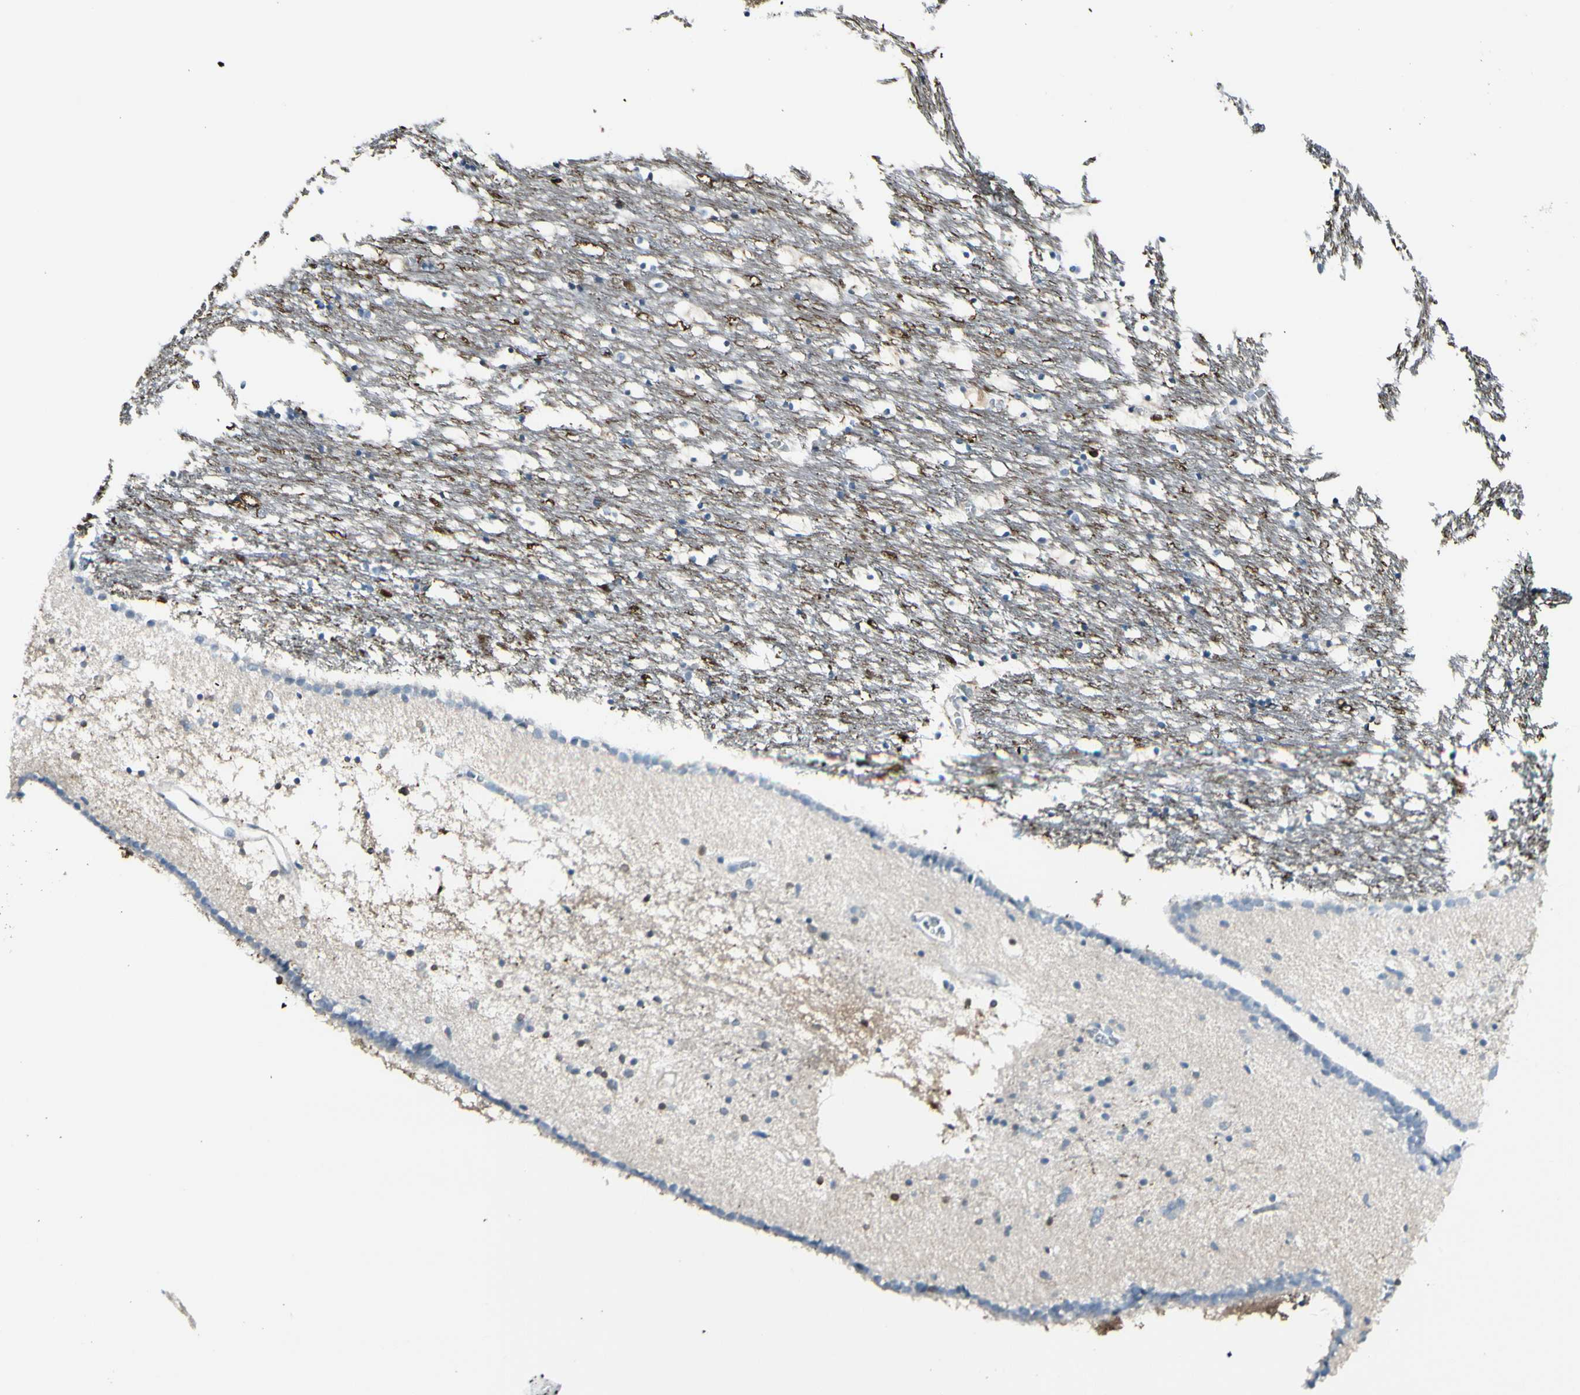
{"staining": {"intensity": "negative", "quantity": "none", "location": "none"}, "tissue": "caudate", "cell_type": "Glial cells", "image_type": "normal", "snomed": [{"axis": "morphology", "description": "Normal tissue, NOS"}, {"axis": "topography", "description": "Lateral ventricle wall"}], "caption": "Immunohistochemical staining of normal human caudate reveals no significant positivity in glial cells.", "gene": "CACNA2D1", "patient": {"sex": "male", "age": 45}}